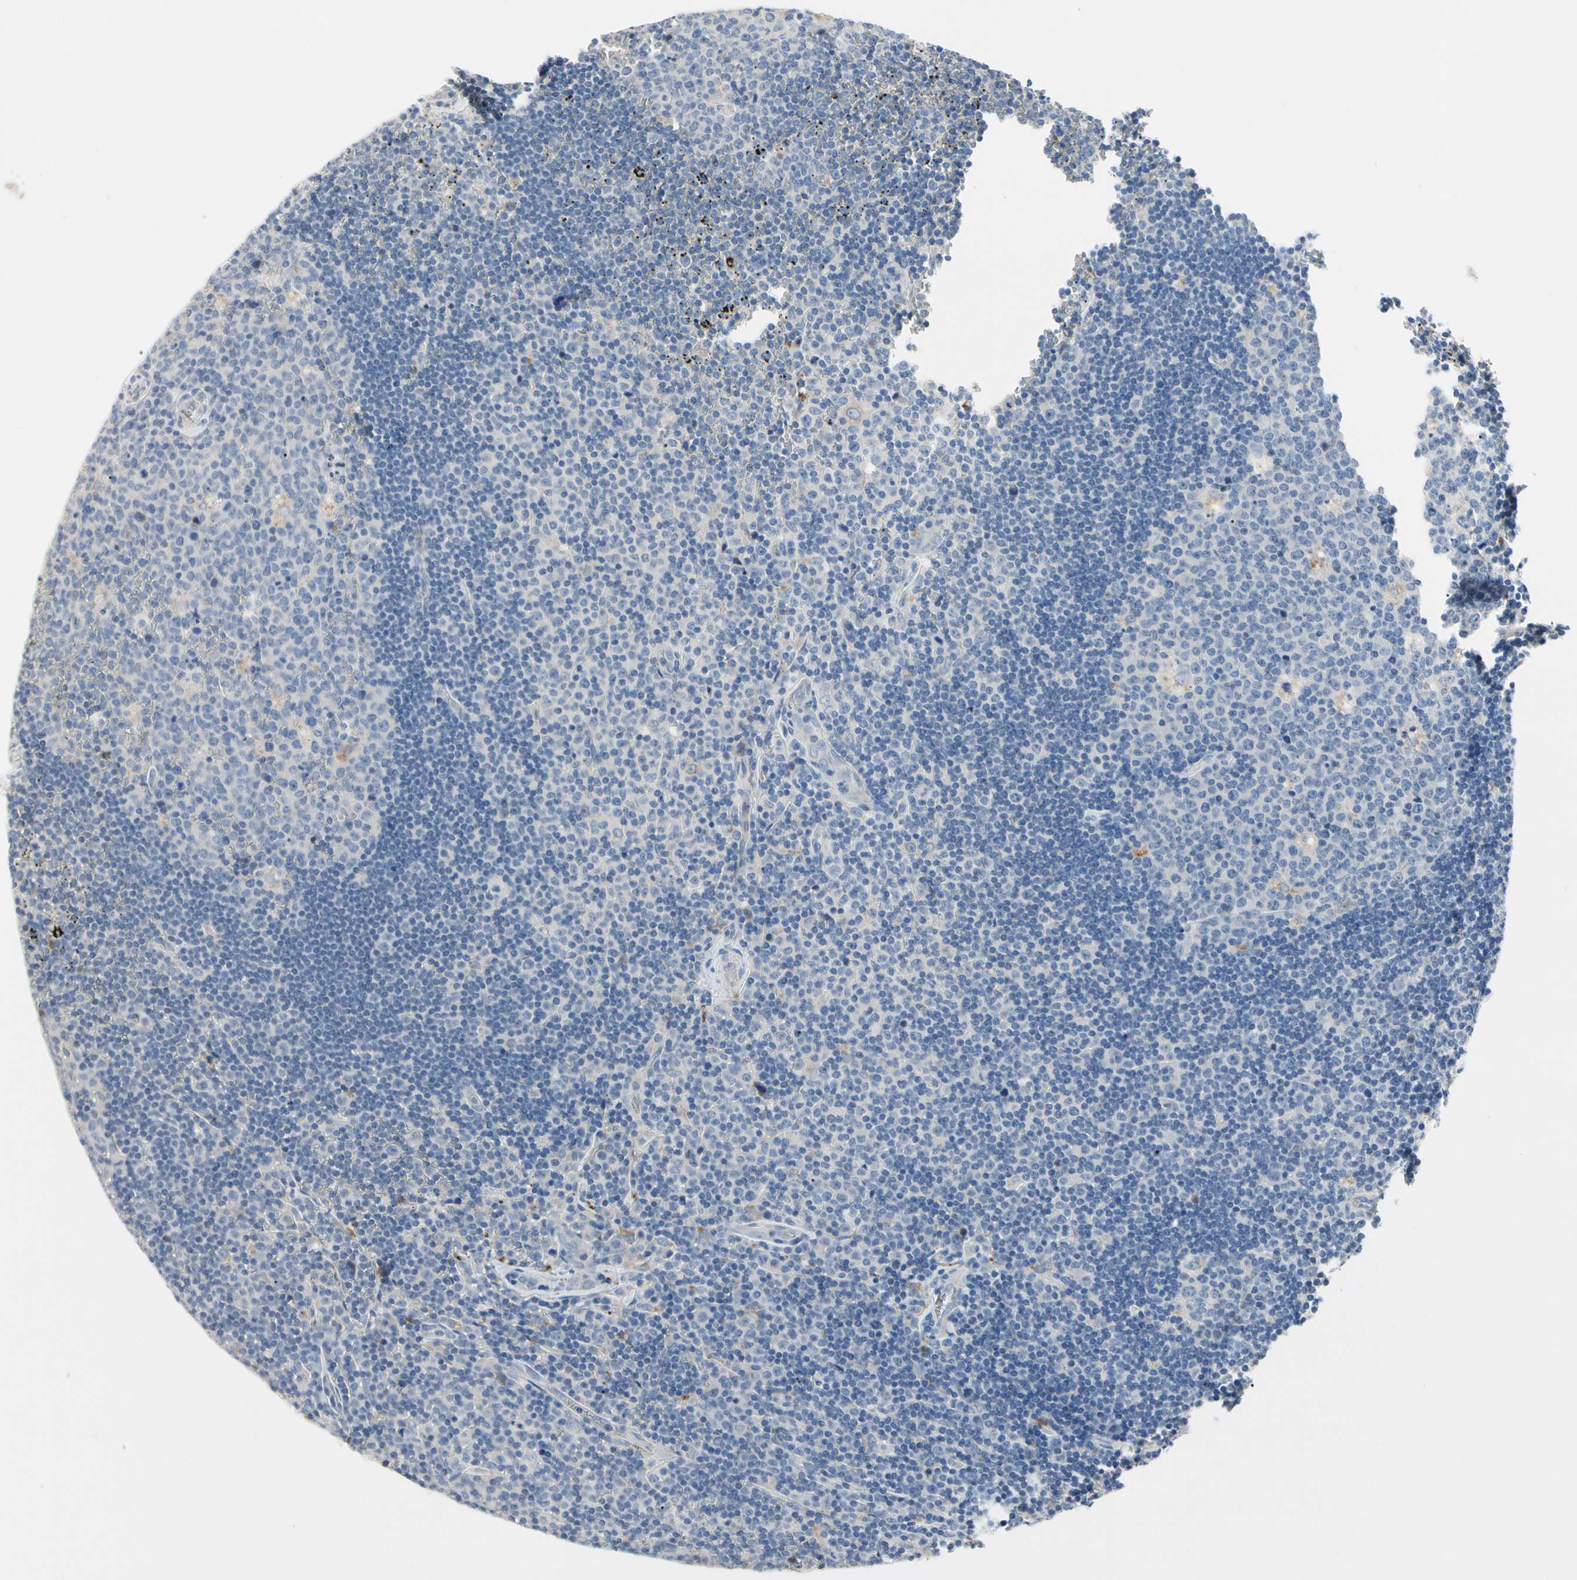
{"staining": {"intensity": "moderate", "quantity": "<25%", "location": "cytoplasmic/membranous"}, "tissue": "lymph node", "cell_type": "Germinal center cells", "image_type": "normal", "snomed": [{"axis": "morphology", "description": "Normal tissue, NOS"}, {"axis": "topography", "description": "Lymph node"}, {"axis": "topography", "description": "Salivary gland"}], "caption": "Moderate cytoplasmic/membranous protein staining is seen in about <25% of germinal center cells in lymph node.", "gene": "RETSAT", "patient": {"sex": "male", "age": 8}}